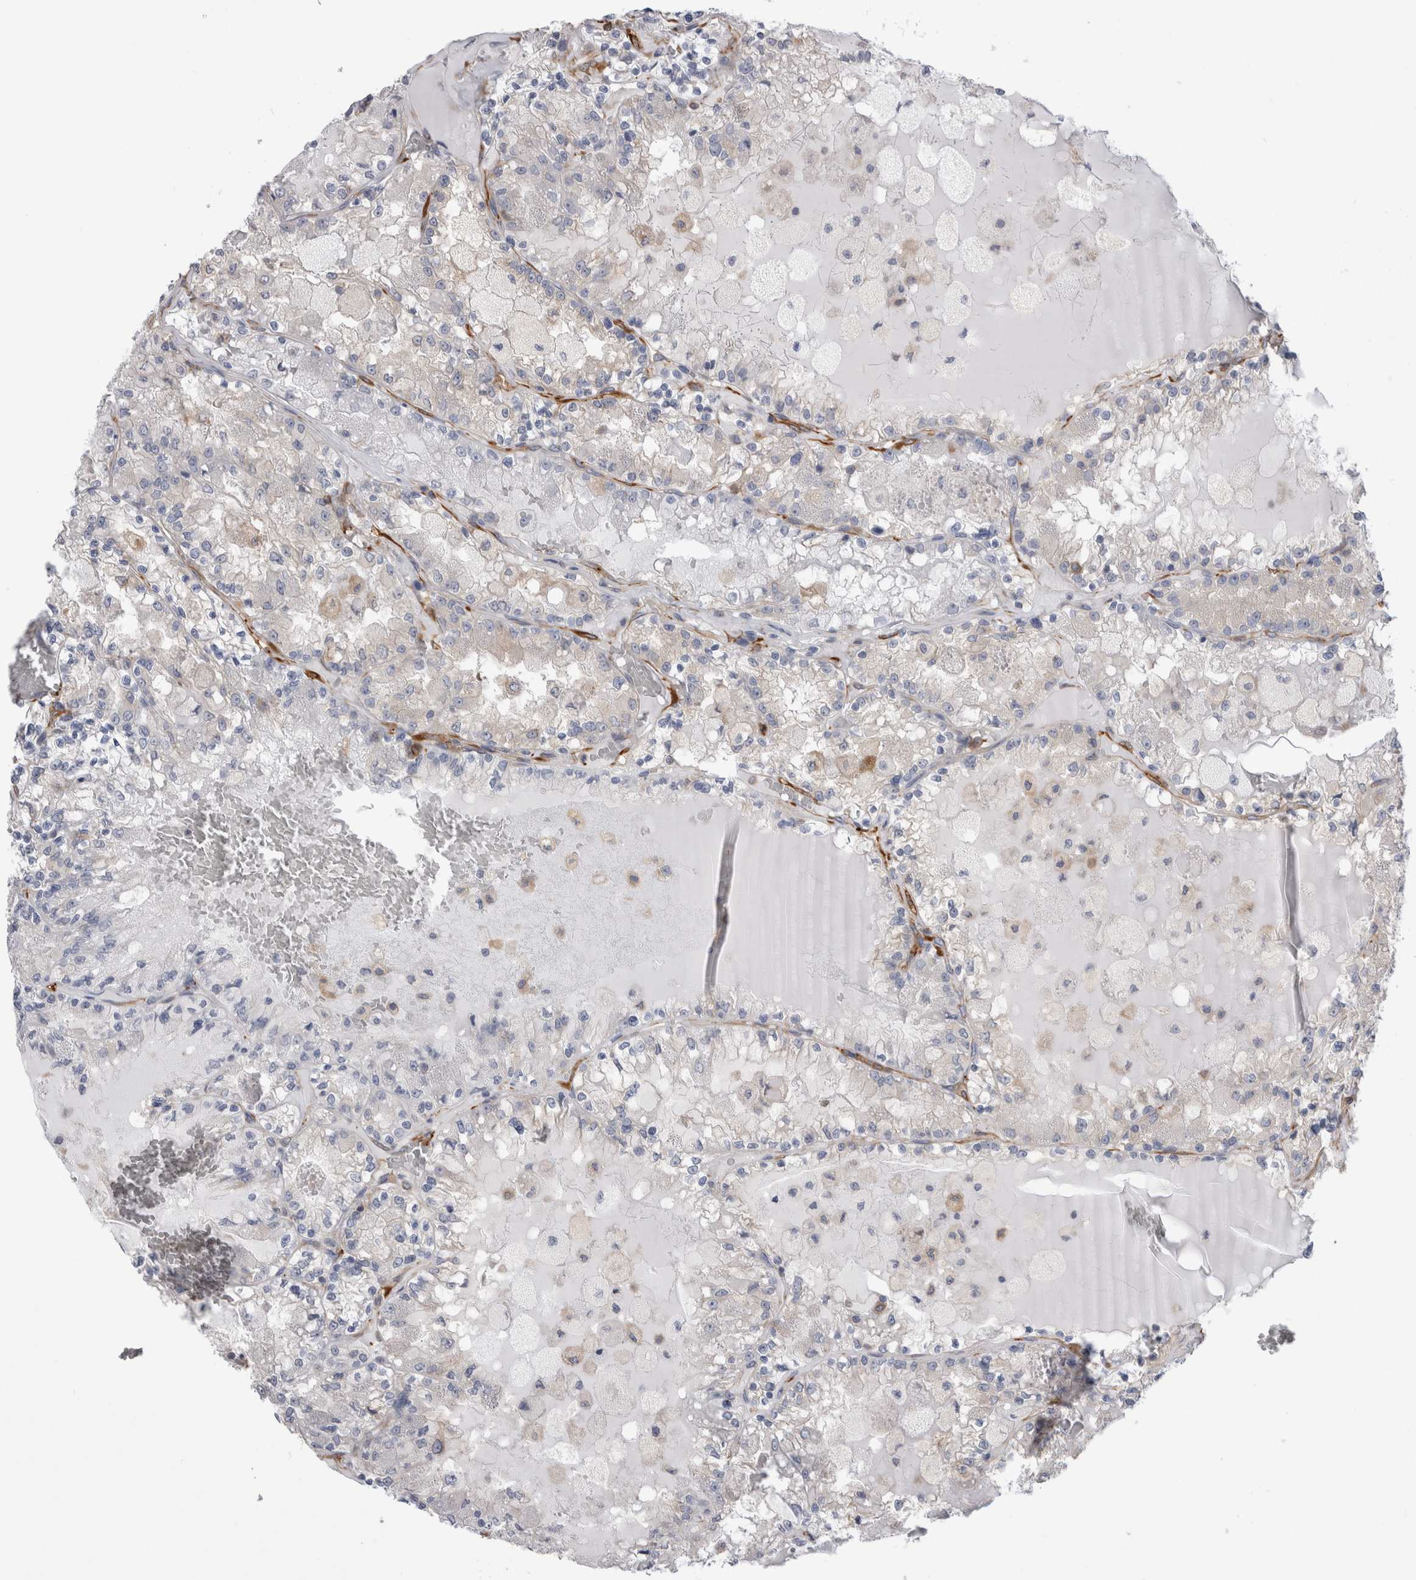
{"staining": {"intensity": "negative", "quantity": "none", "location": "none"}, "tissue": "renal cancer", "cell_type": "Tumor cells", "image_type": "cancer", "snomed": [{"axis": "morphology", "description": "Adenocarcinoma, NOS"}, {"axis": "topography", "description": "Kidney"}], "caption": "Human adenocarcinoma (renal) stained for a protein using IHC demonstrates no expression in tumor cells.", "gene": "EPRS1", "patient": {"sex": "female", "age": 56}}